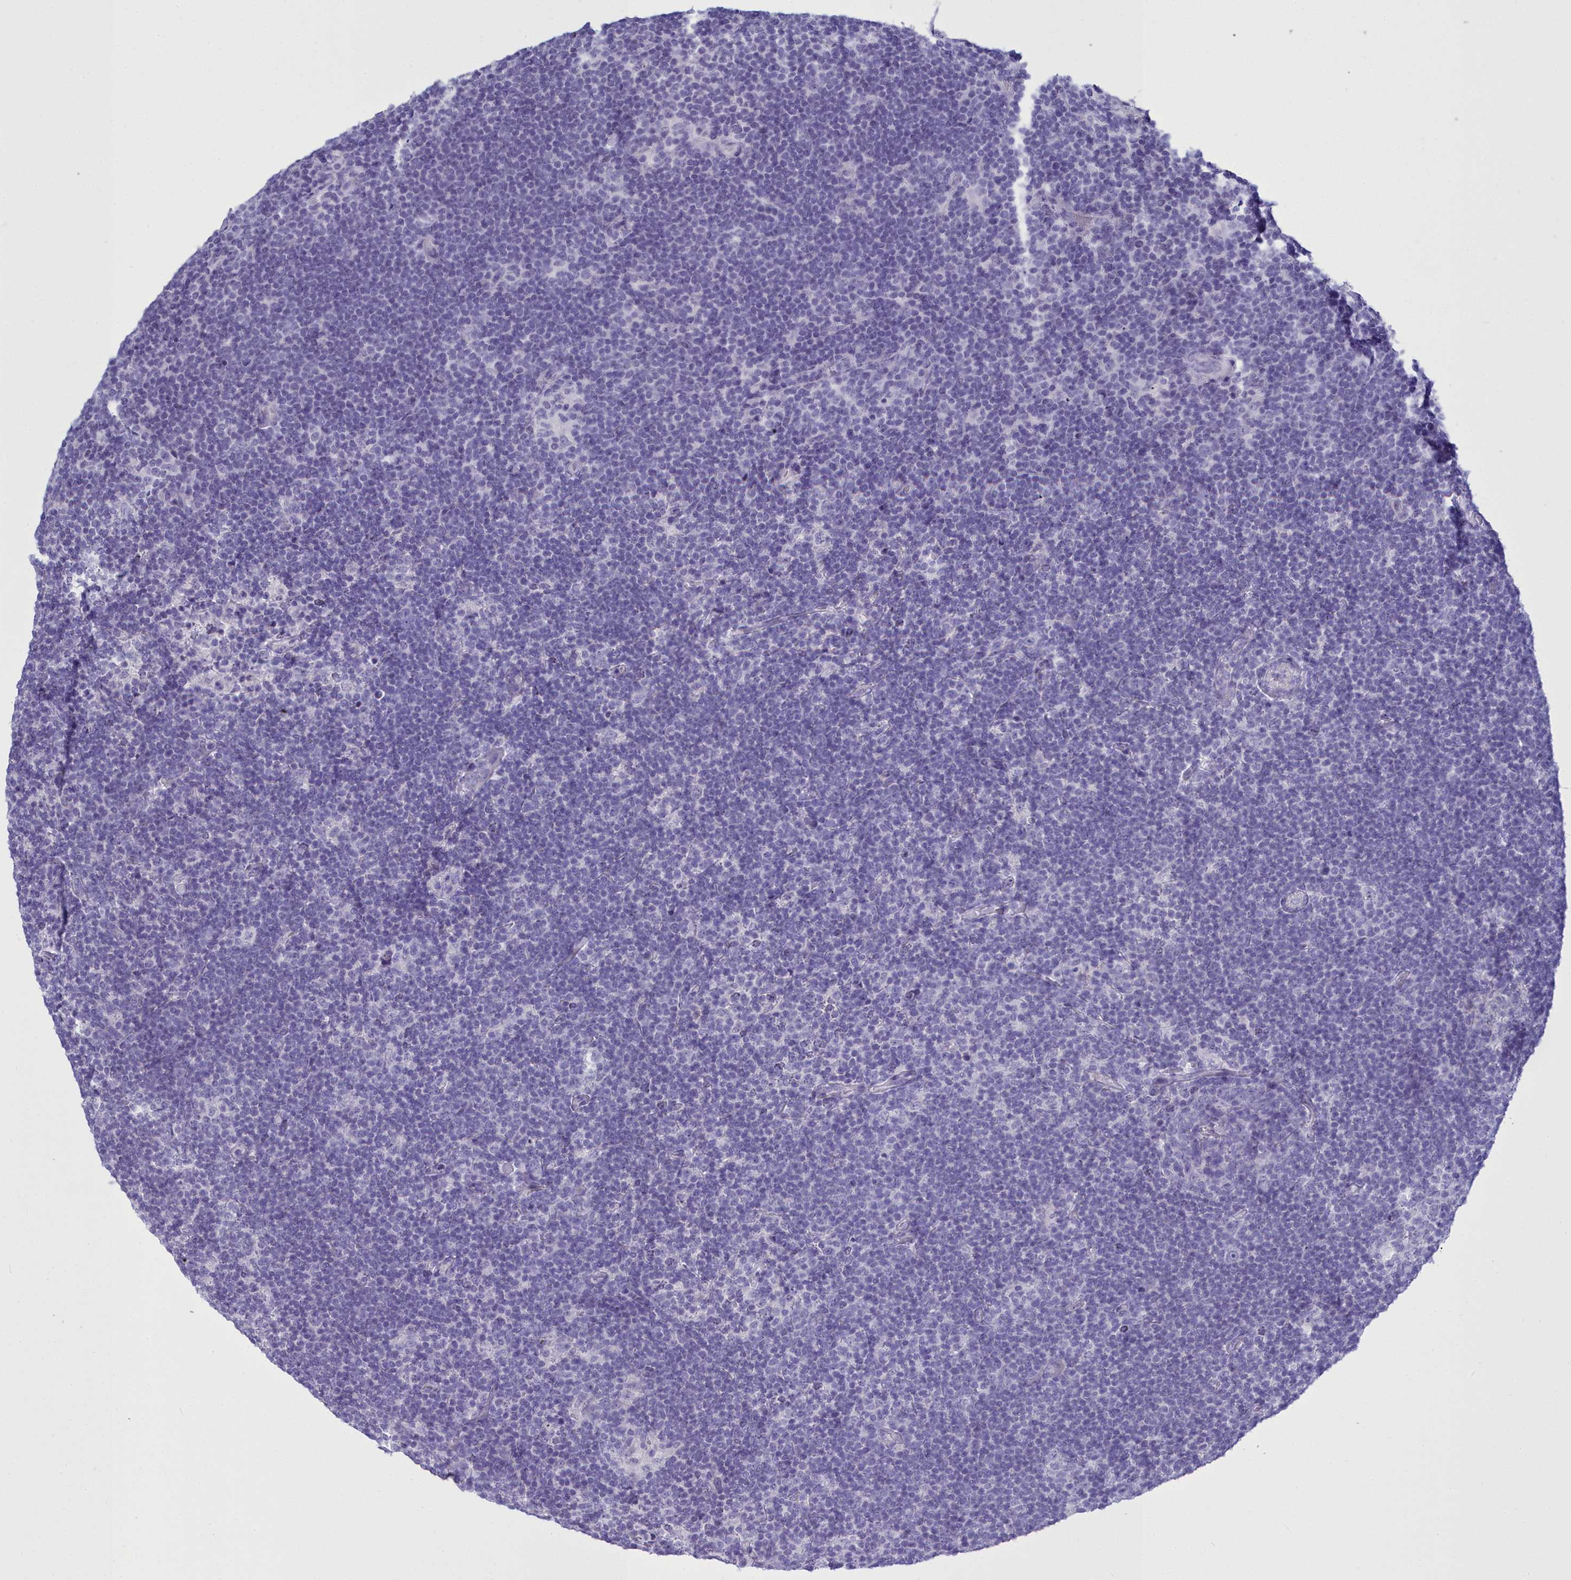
{"staining": {"intensity": "negative", "quantity": "none", "location": "none"}, "tissue": "lymphoma", "cell_type": "Tumor cells", "image_type": "cancer", "snomed": [{"axis": "morphology", "description": "Hodgkin's disease, NOS"}, {"axis": "topography", "description": "Lymph node"}], "caption": "Lymphoma was stained to show a protein in brown. There is no significant positivity in tumor cells.", "gene": "MAP6", "patient": {"sex": "female", "age": 57}}